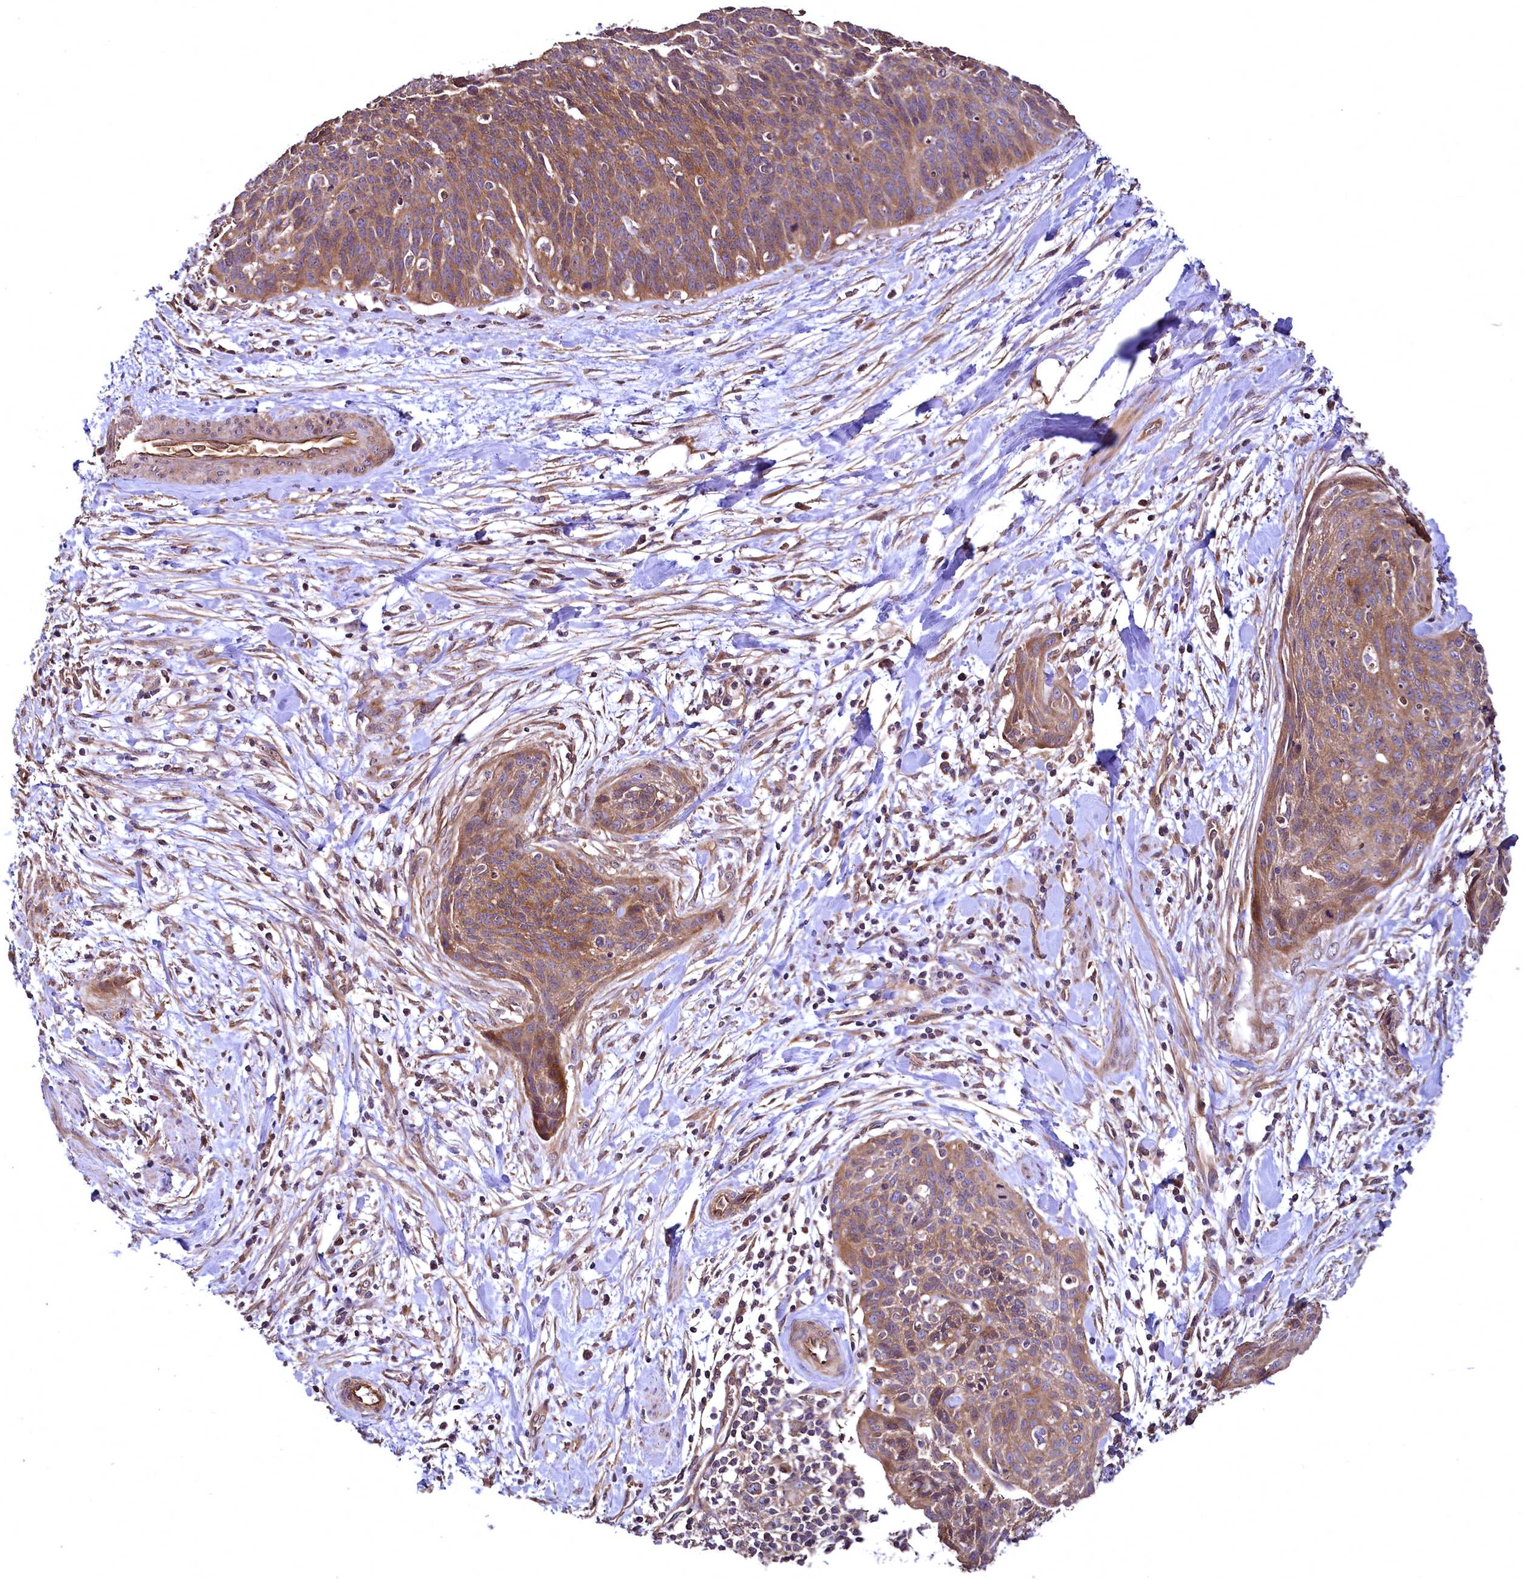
{"staining": {"intensity": "moderate", "quantity": ">75%", "location": "cytoplasmic/membranous"}, "tissue": "cervical cancer", "cell_type": "Tumor cells", "image_type": "cancer", "snomed": [{"axis": "morphology", "description": "Squamous cell carcinoma, NOS"}, {"axis": "topography", "description": "Cervix"}], "caption": "Immunohistochemistry (DAB) staining of cervical cancer shows moderate cytoplasmic/membranous protein positivity in about >75% of tumor cells.", "gene": "TBCEL", "patient": {"sex": "female", "age": 55}}